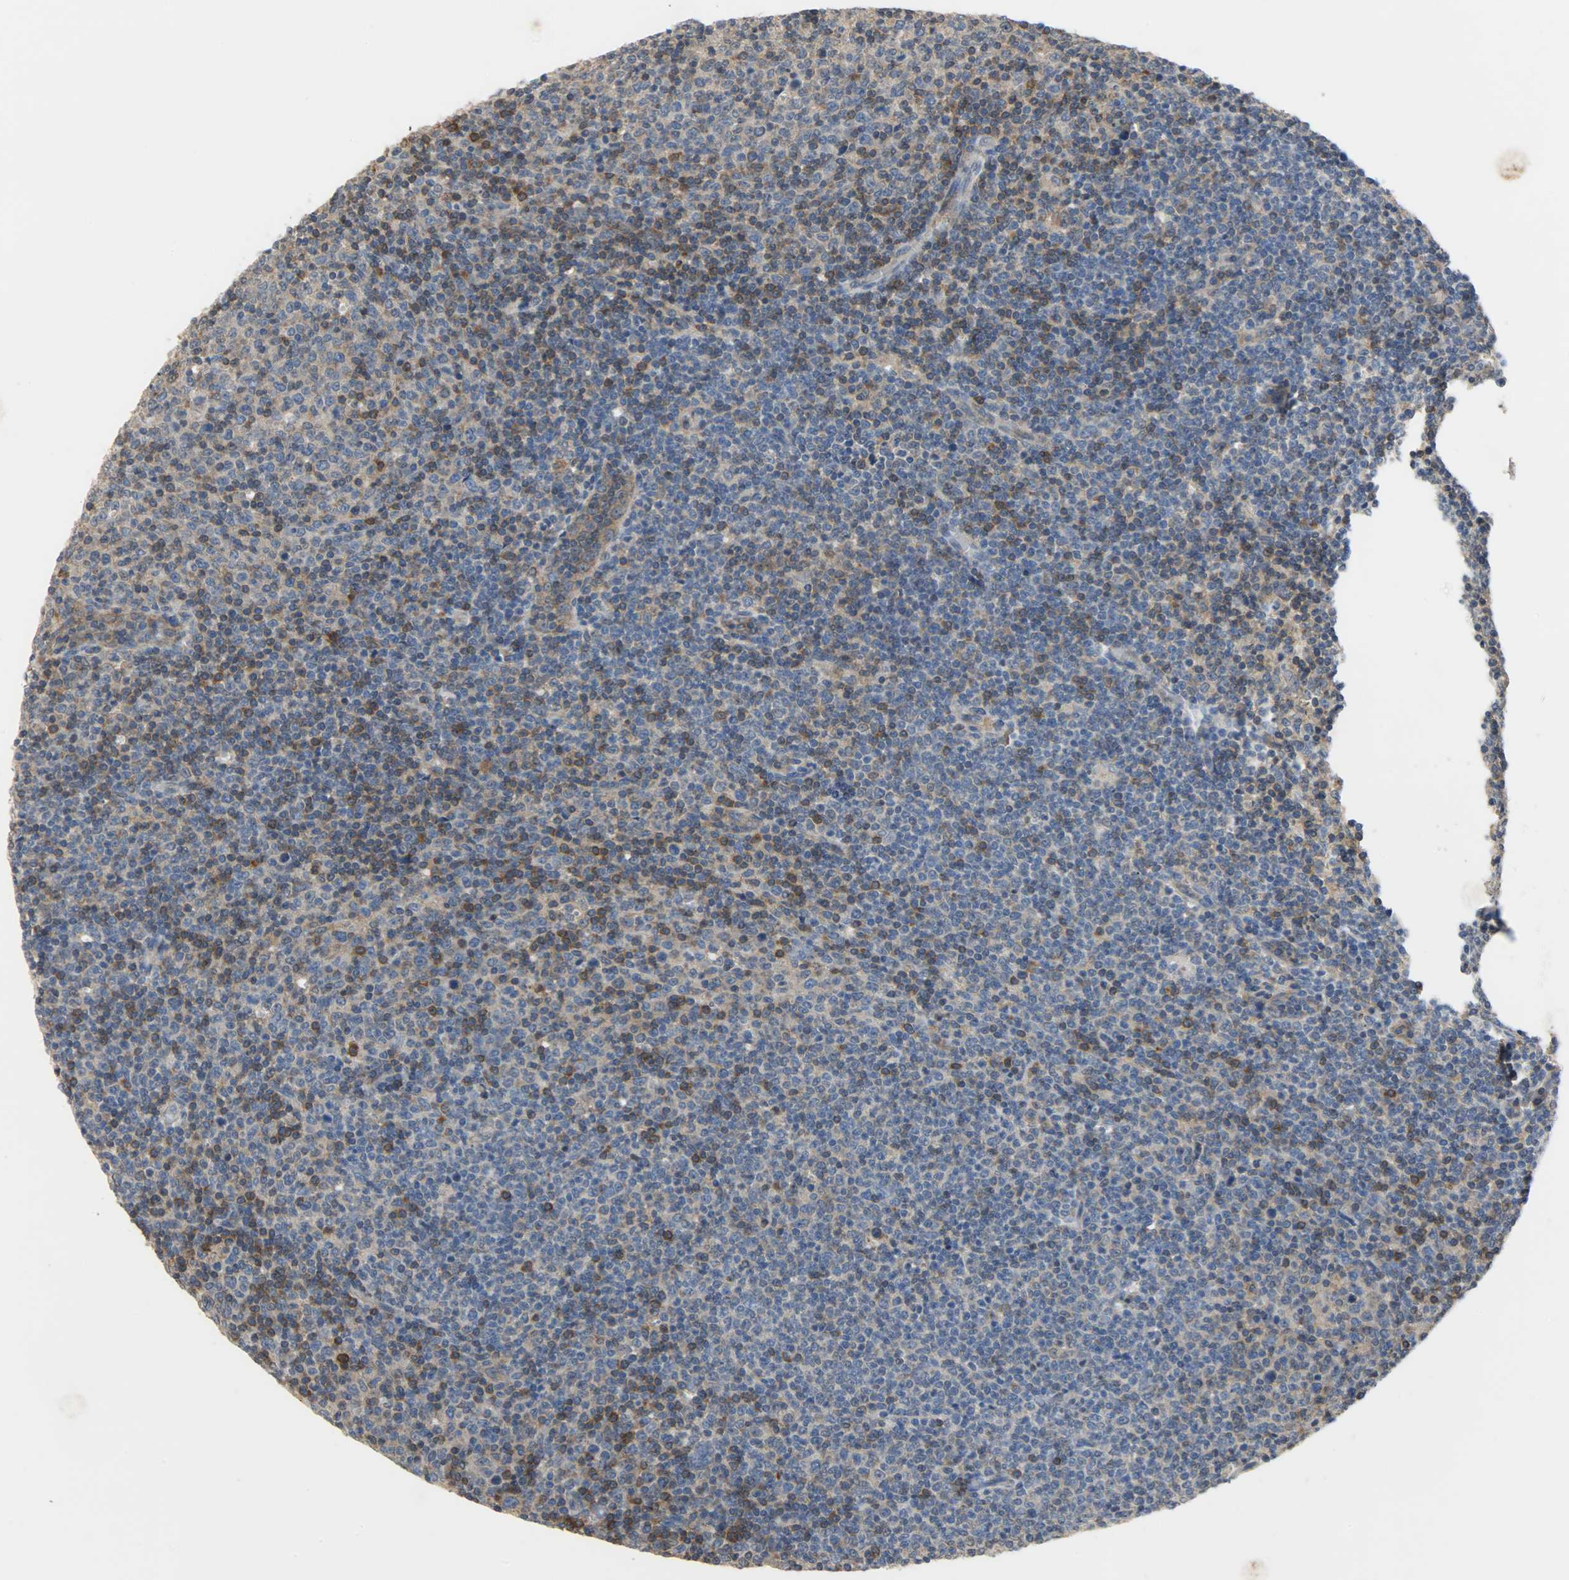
{"staining": {"intensity": "moderate", "quantity": "25%-75%", "location": "cytoplasmic/membranous"}, "tissue": "lymphoma", "cell_type": "Tumor cells", "image_type": "cancer", "snomed": [{"axis": "morphology", "description": "Malignant lymphoma, non-Hodgkin's type, Low grade"}, {"axis": "topography", "description": "Lymph node"}], "caption": "Lymphoma was stained to show a protein in brown. There is medium levels of moderate cytoplasmic/membranous staining in approximately 25%-75% of tumor cells.", "gene": "TRIM21", "patient": {"sex": "male", "age": 70}}